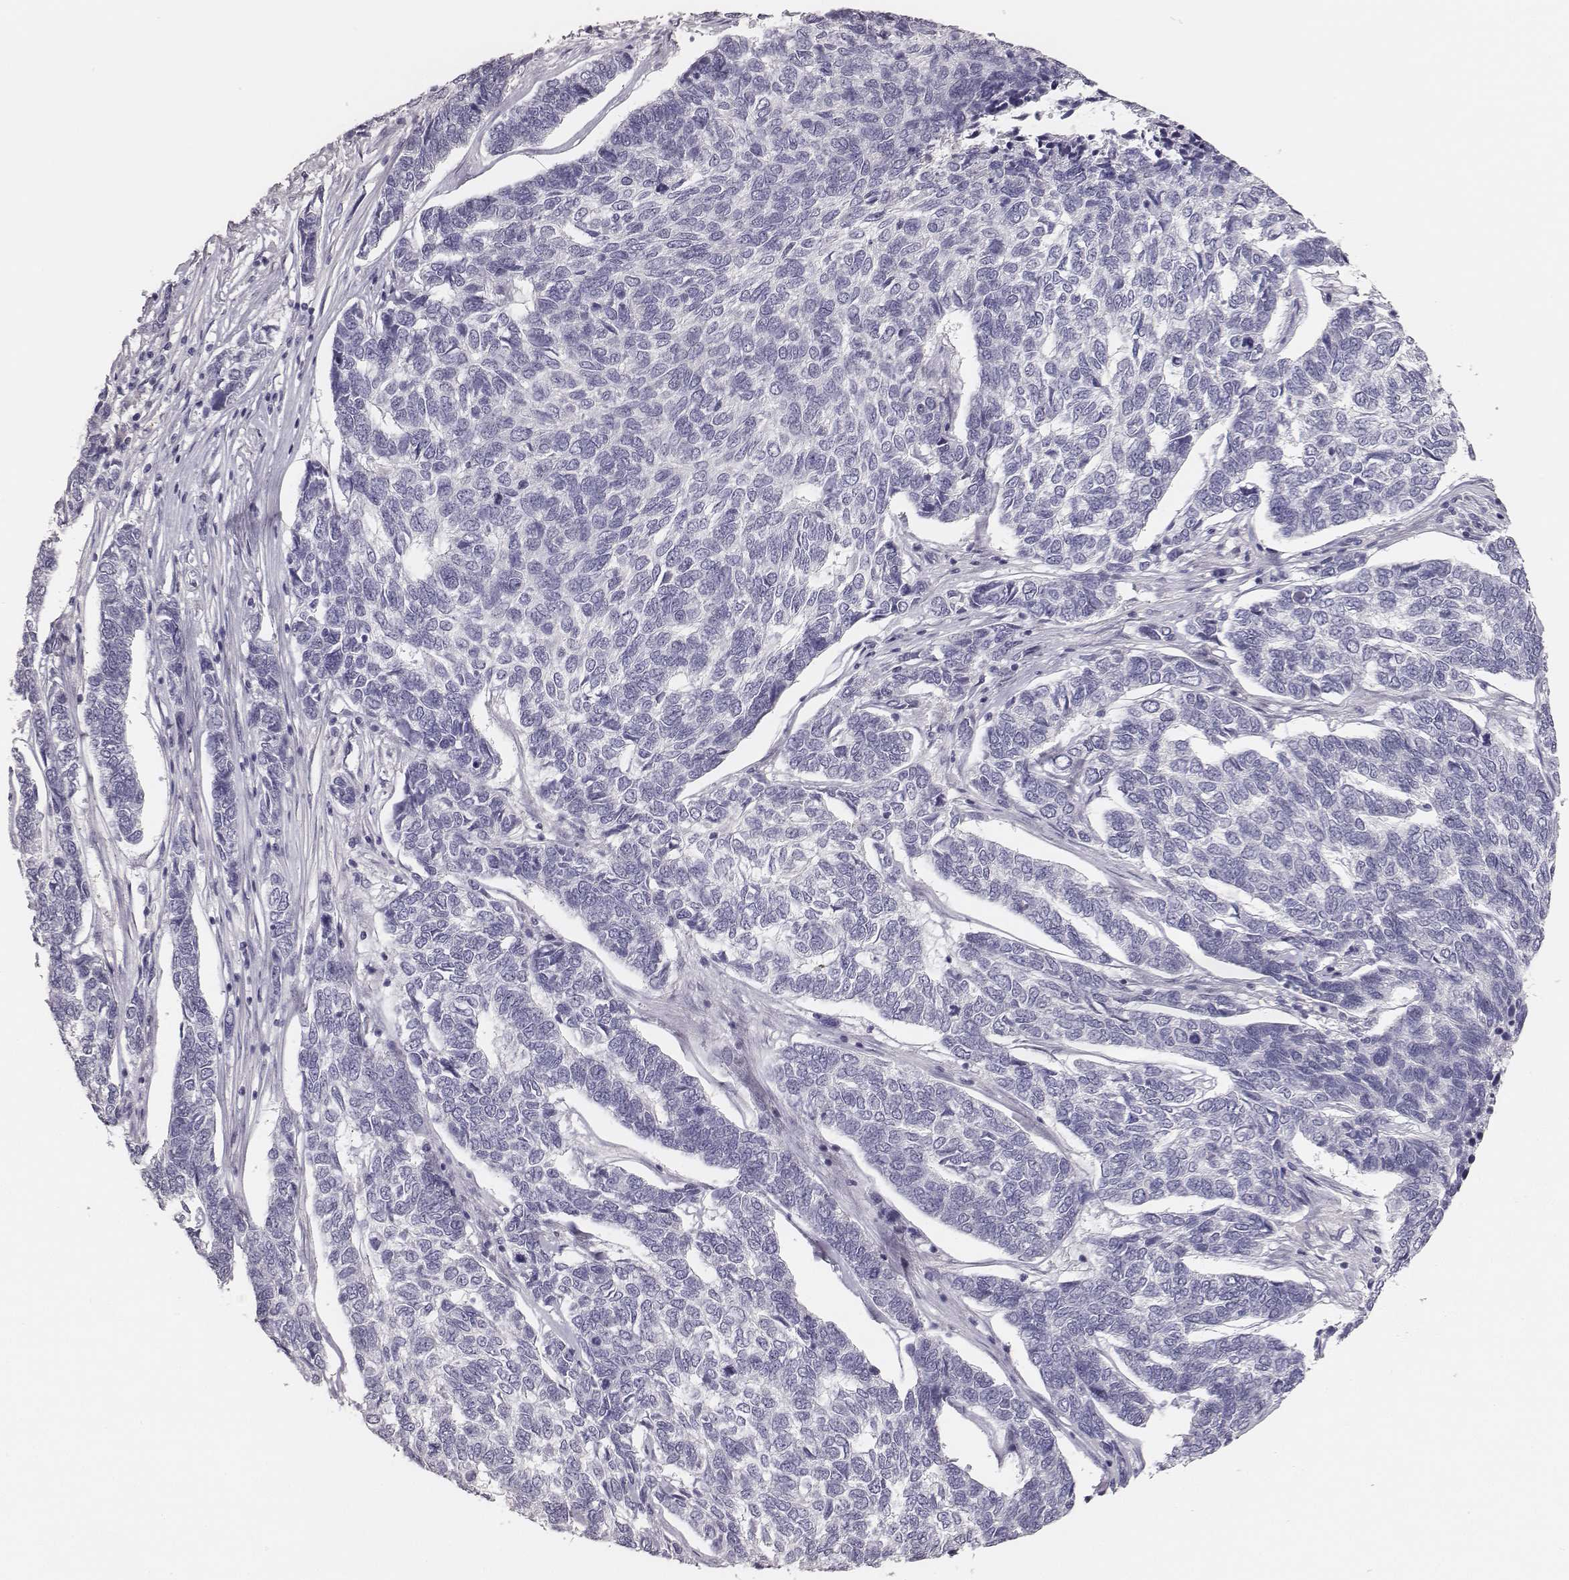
{"staining": {"intensity": "negative", "quantity": "none", "location": "none"}, "tissue": "skin cancer", "cell_type": "Tumor cells", "image_type": "cancer", "snomed": [{"axis": "morphology", "description": "Basal cell carcinoma"}, {"axis": "topography", "description": "Skin"}], "caption": "Tumor cells show no significant protein staining in basal cell carcinoma (skin).", "gene": "MYH6", "patient": {"sex": "female", "age": 65}}